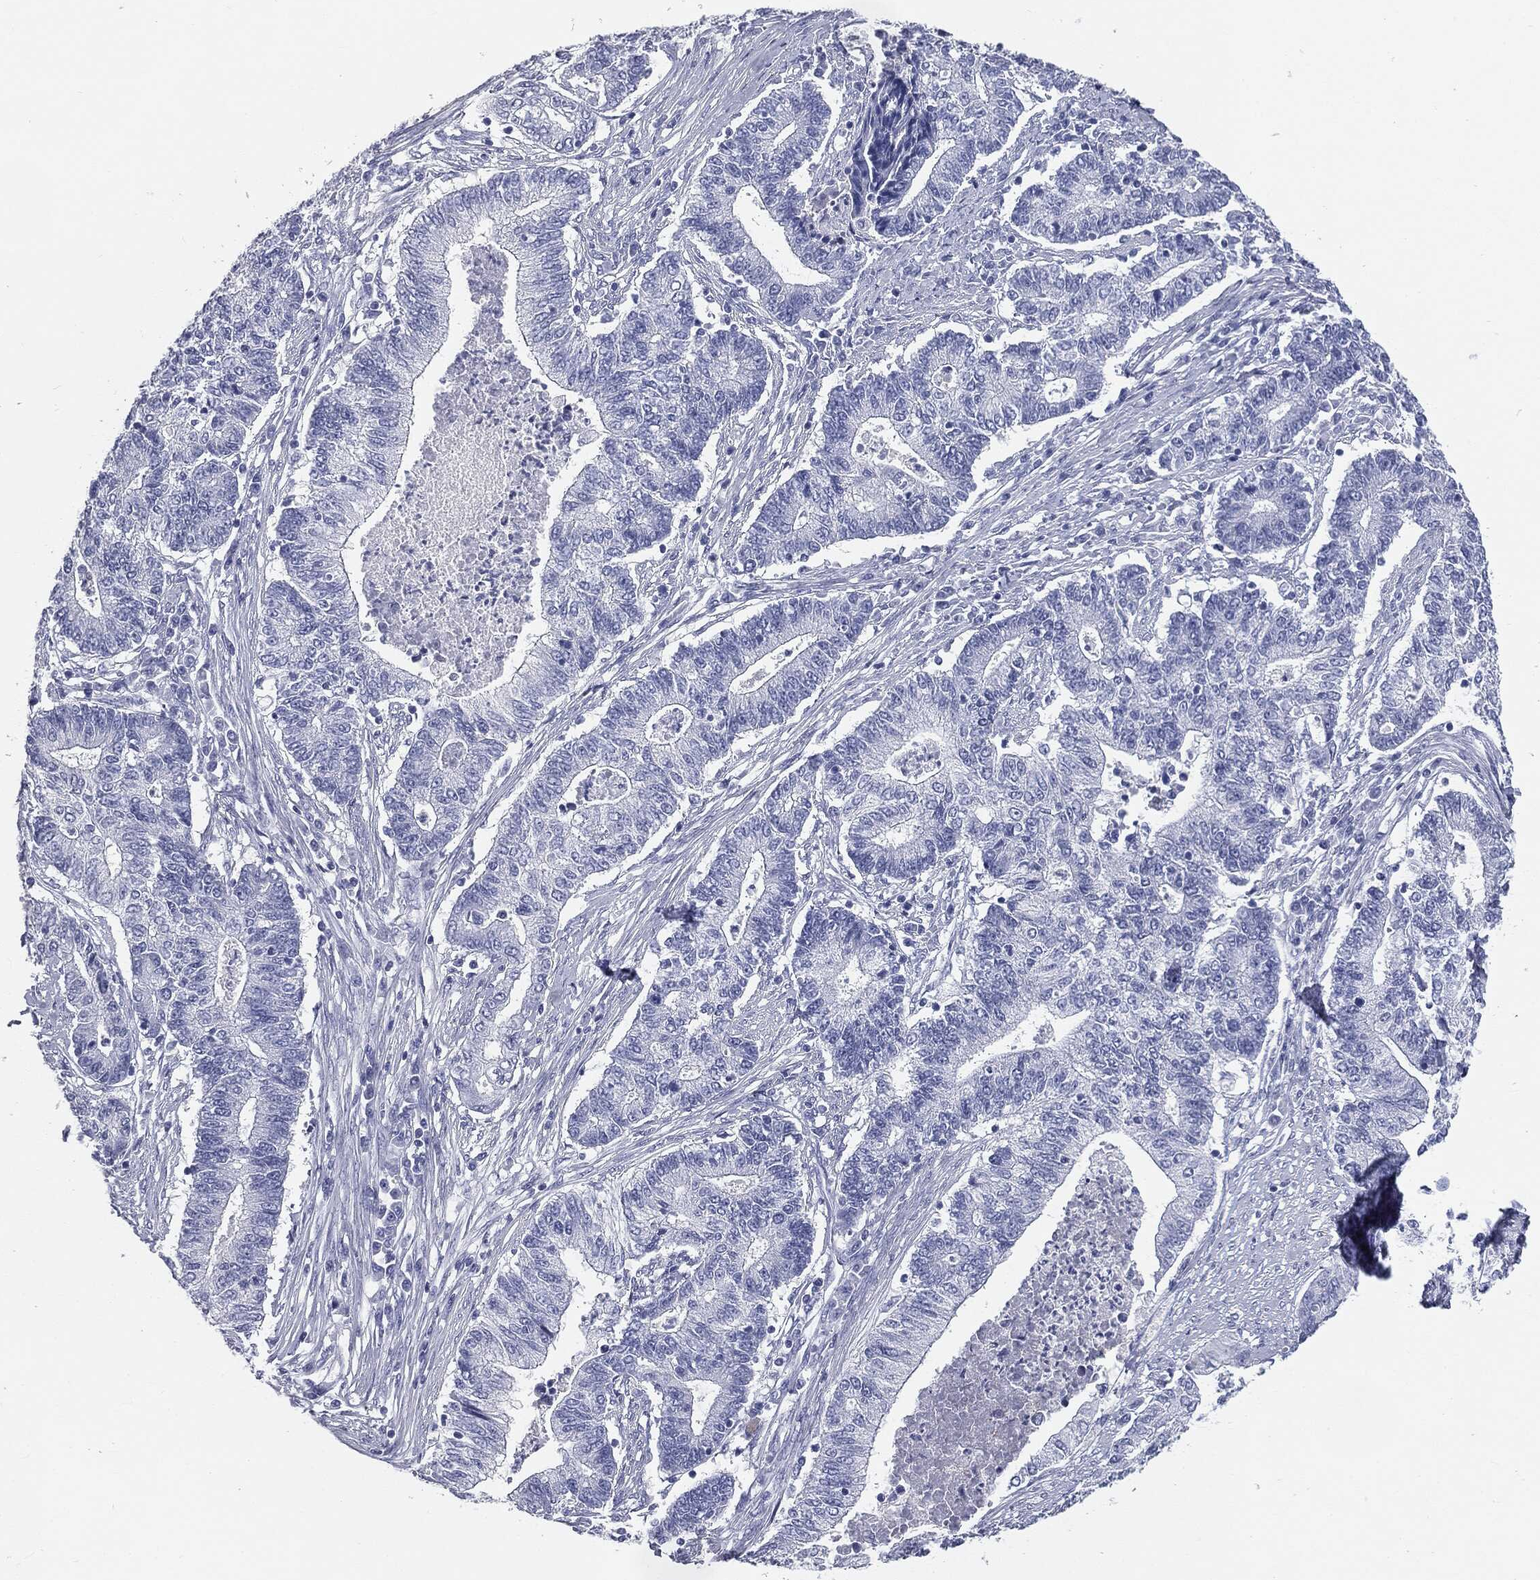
{"staining": {"intensity": "negative", "quantity": "none", "location": "none"}, "tissue": "endometrial cancer", "cell_type": "Tumor cells", "image_type": "cancer", "snomed": [{"axis": "morphology", "description": "Adenocarcinoma, NOS"}, {"axis": "topography", "description": "Uterus"}, {"axis": "topography", "description": "Endometrium"}], "caption": "This is a micrograph of IHC staining of endometrial cancer (adenocarcinoma), which shows no staining in tumor cells. The staining is performed using DAB (3,3'-diaminobenzidine) brown chromogen with nuclei counter-stained in using hematoxylin.", "gene": "CUZD1", "patient": {"sex": "female", "age": 54}}